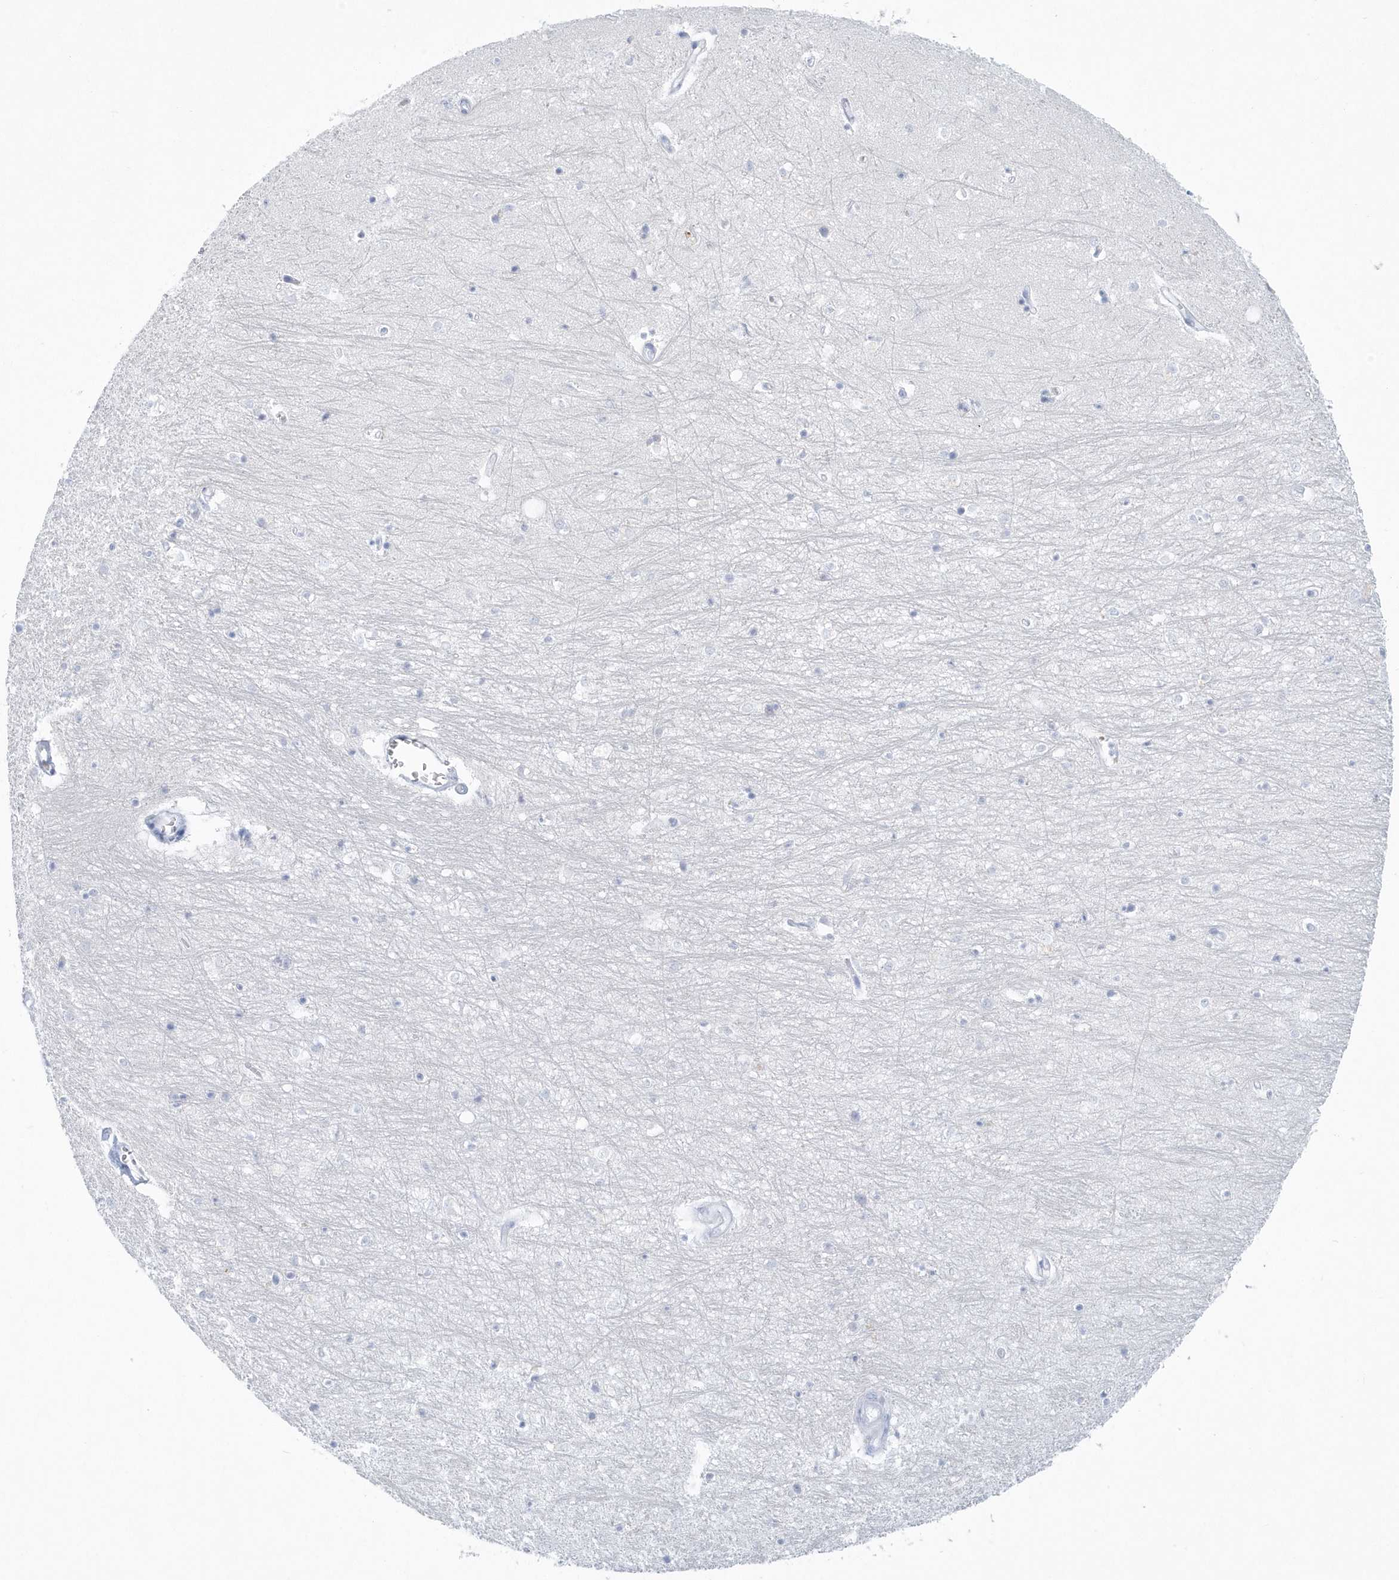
{"staining": {"intensity": "negative", "quantity": "none", "location": "none"}, "tissue": "hippocampus", "cell_type": "Glial cells", "image_type": "normal", "snomed": [{"axis": "morphology", "description": "Normal tissue, NOS"}, {"axis": "topography", "description": "Hippocampus"}], "caption": "Micrograph shows no protein expression in glial cells of unremarkable hippocampus.", "gene": "PTPRO", "patient": {"sex": "female", "age": 64}}